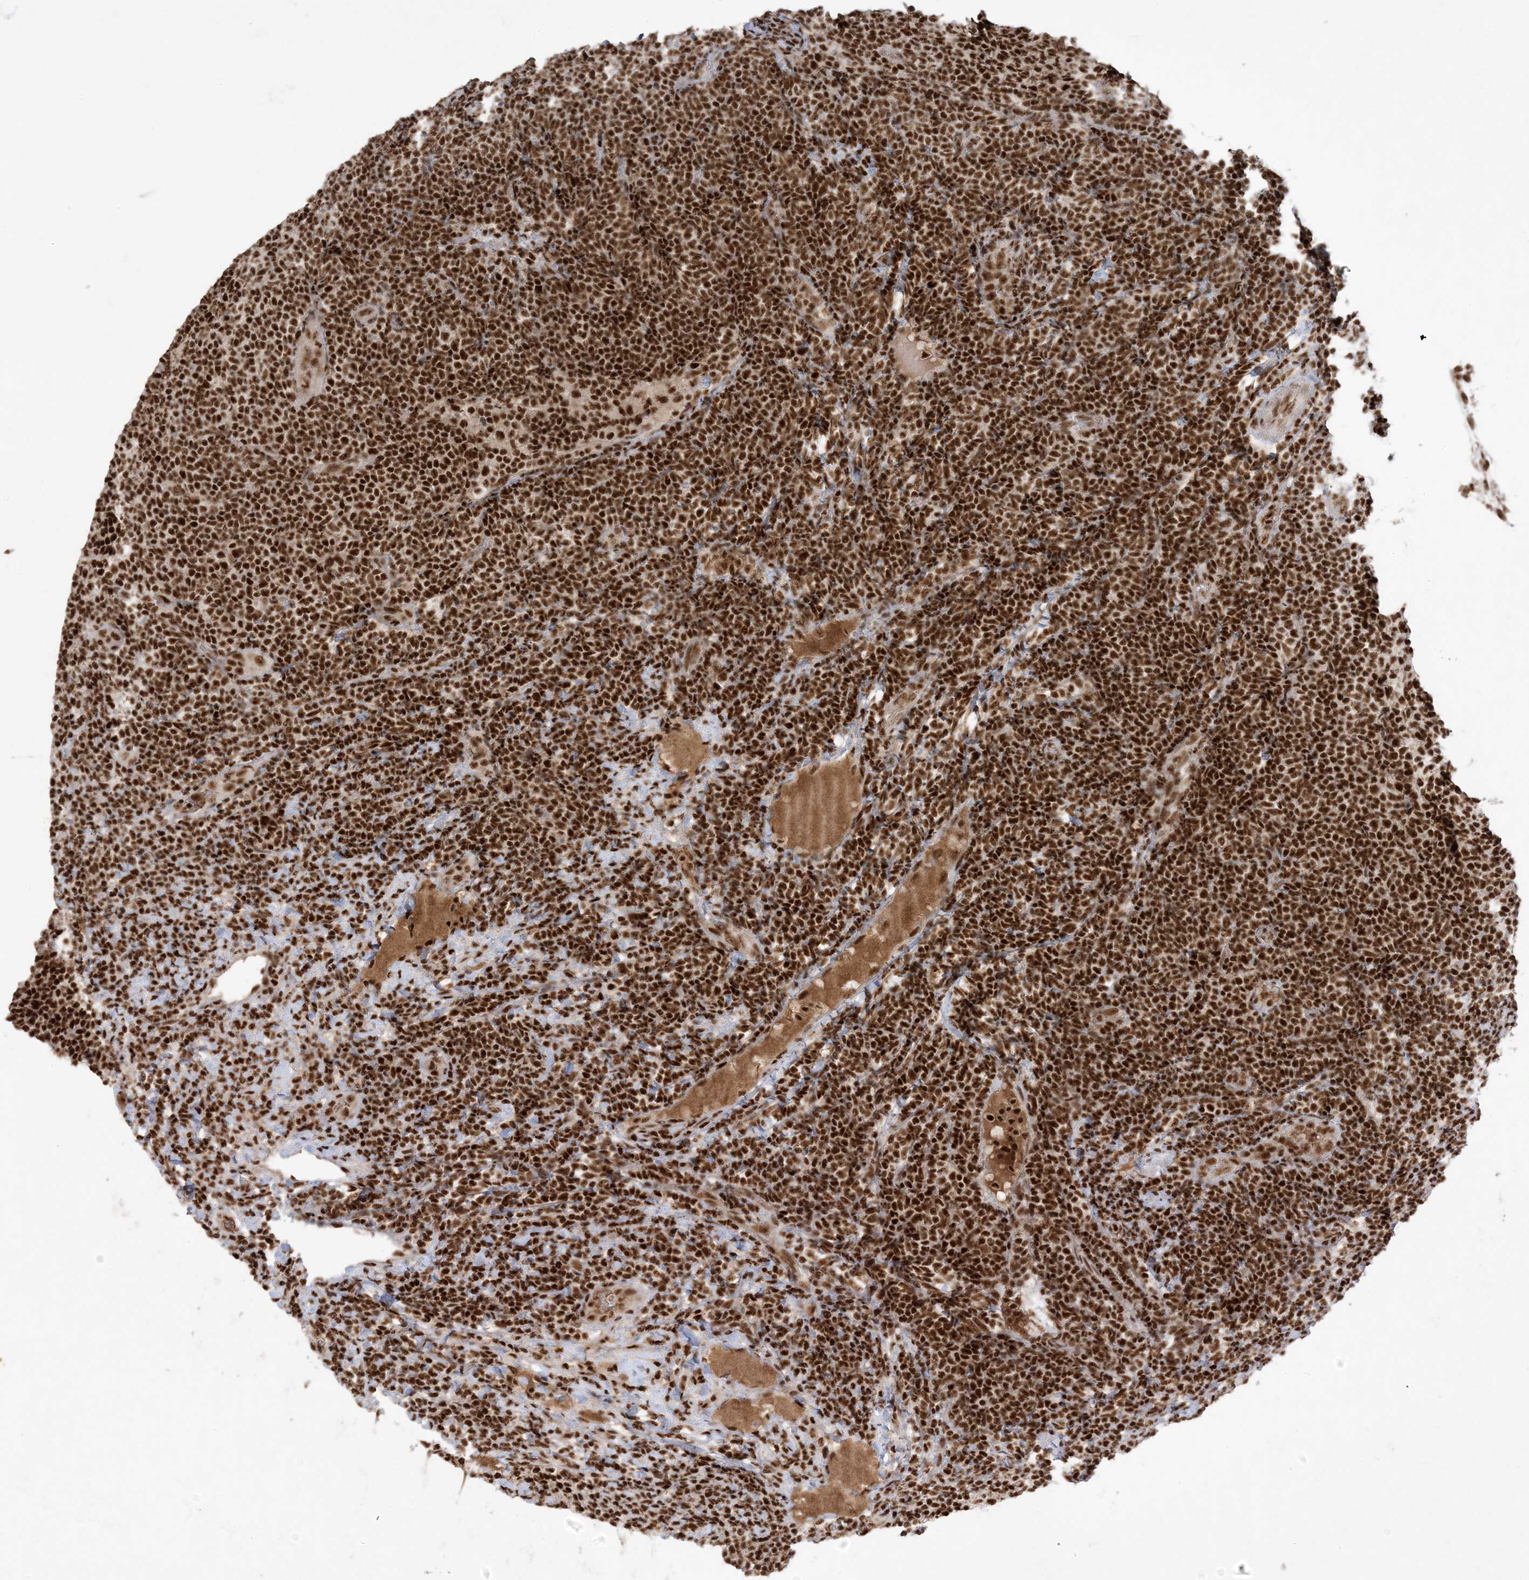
{"staining": {"intensity": "strong", "quantity": ">75%", "location": "nuclear"}, "tissue": "lymphoma", "cell_type": "Tumor cells", "image_type": "cancer", "snomed": [{"axis": "morphology", "description": "Malignant lymphoma, non-Hodgkin's type, Low grade"}, {"axis": "topography", "description": "Lymph node"}], "caption": "Lymphoma stained with a protein marker displays strong staining in tumor cells.", "gene": "PPIL2", "patient": {"sex": "male", "age": 66}}